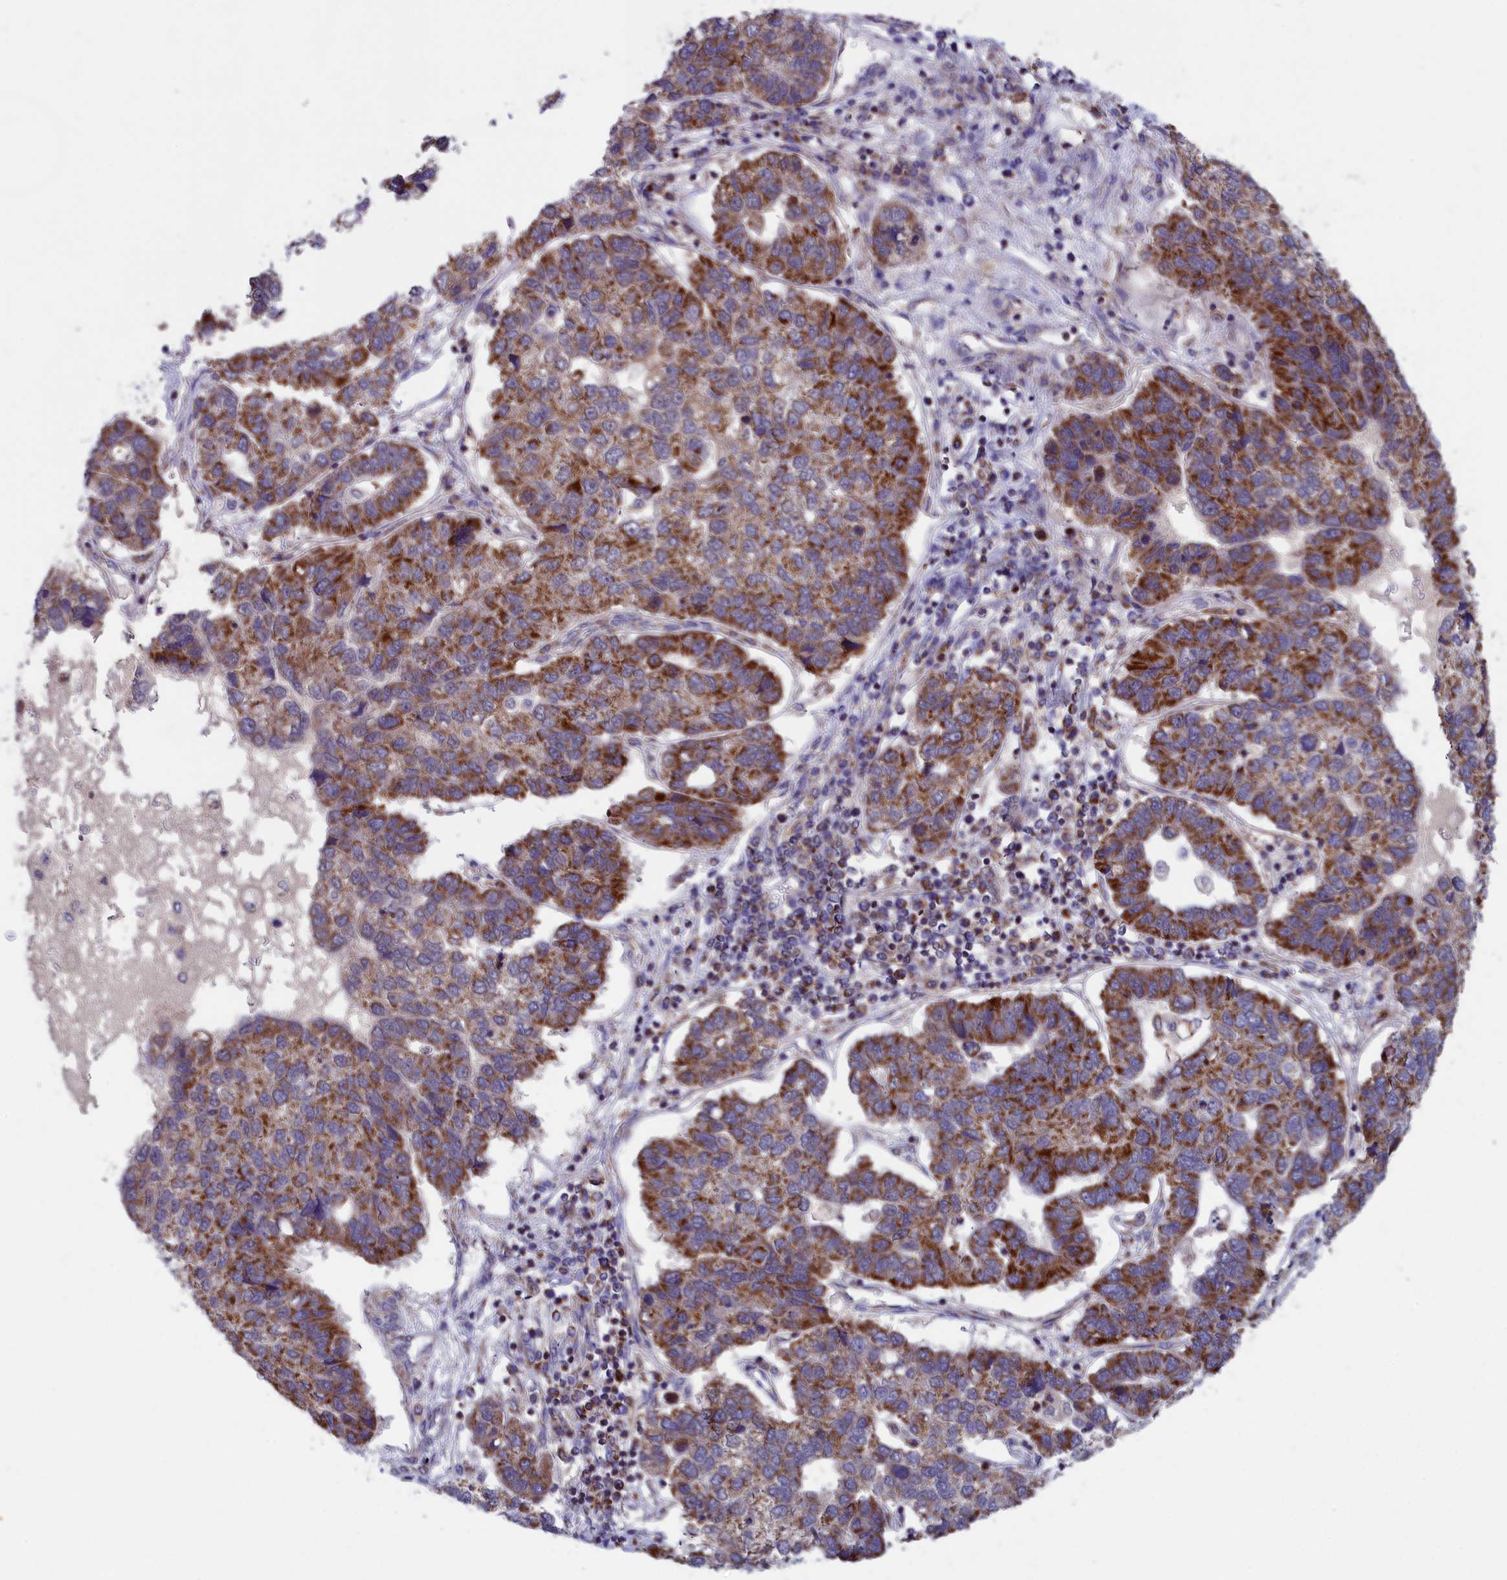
{"staining": {"intensity": "strong", "quantity": "25%-75%", "location": "cytoplasmic/membranous"}, "tissue": "pancreatic cancer", "cell_type": "Tumor cells", "image_type": "cancer", "snomed": [{"axis": "morphology", "description": "Adenocarcinoma, NOS"}, {"axis": "topography", "description": "Pancreas"}], "caption": "Adenocarcinoma (pancreatic) stained with a protein marker reveals strong staining in tumor cells.", "gene": "TIMM44", "patient": {"sex": "female", "age": 61}}